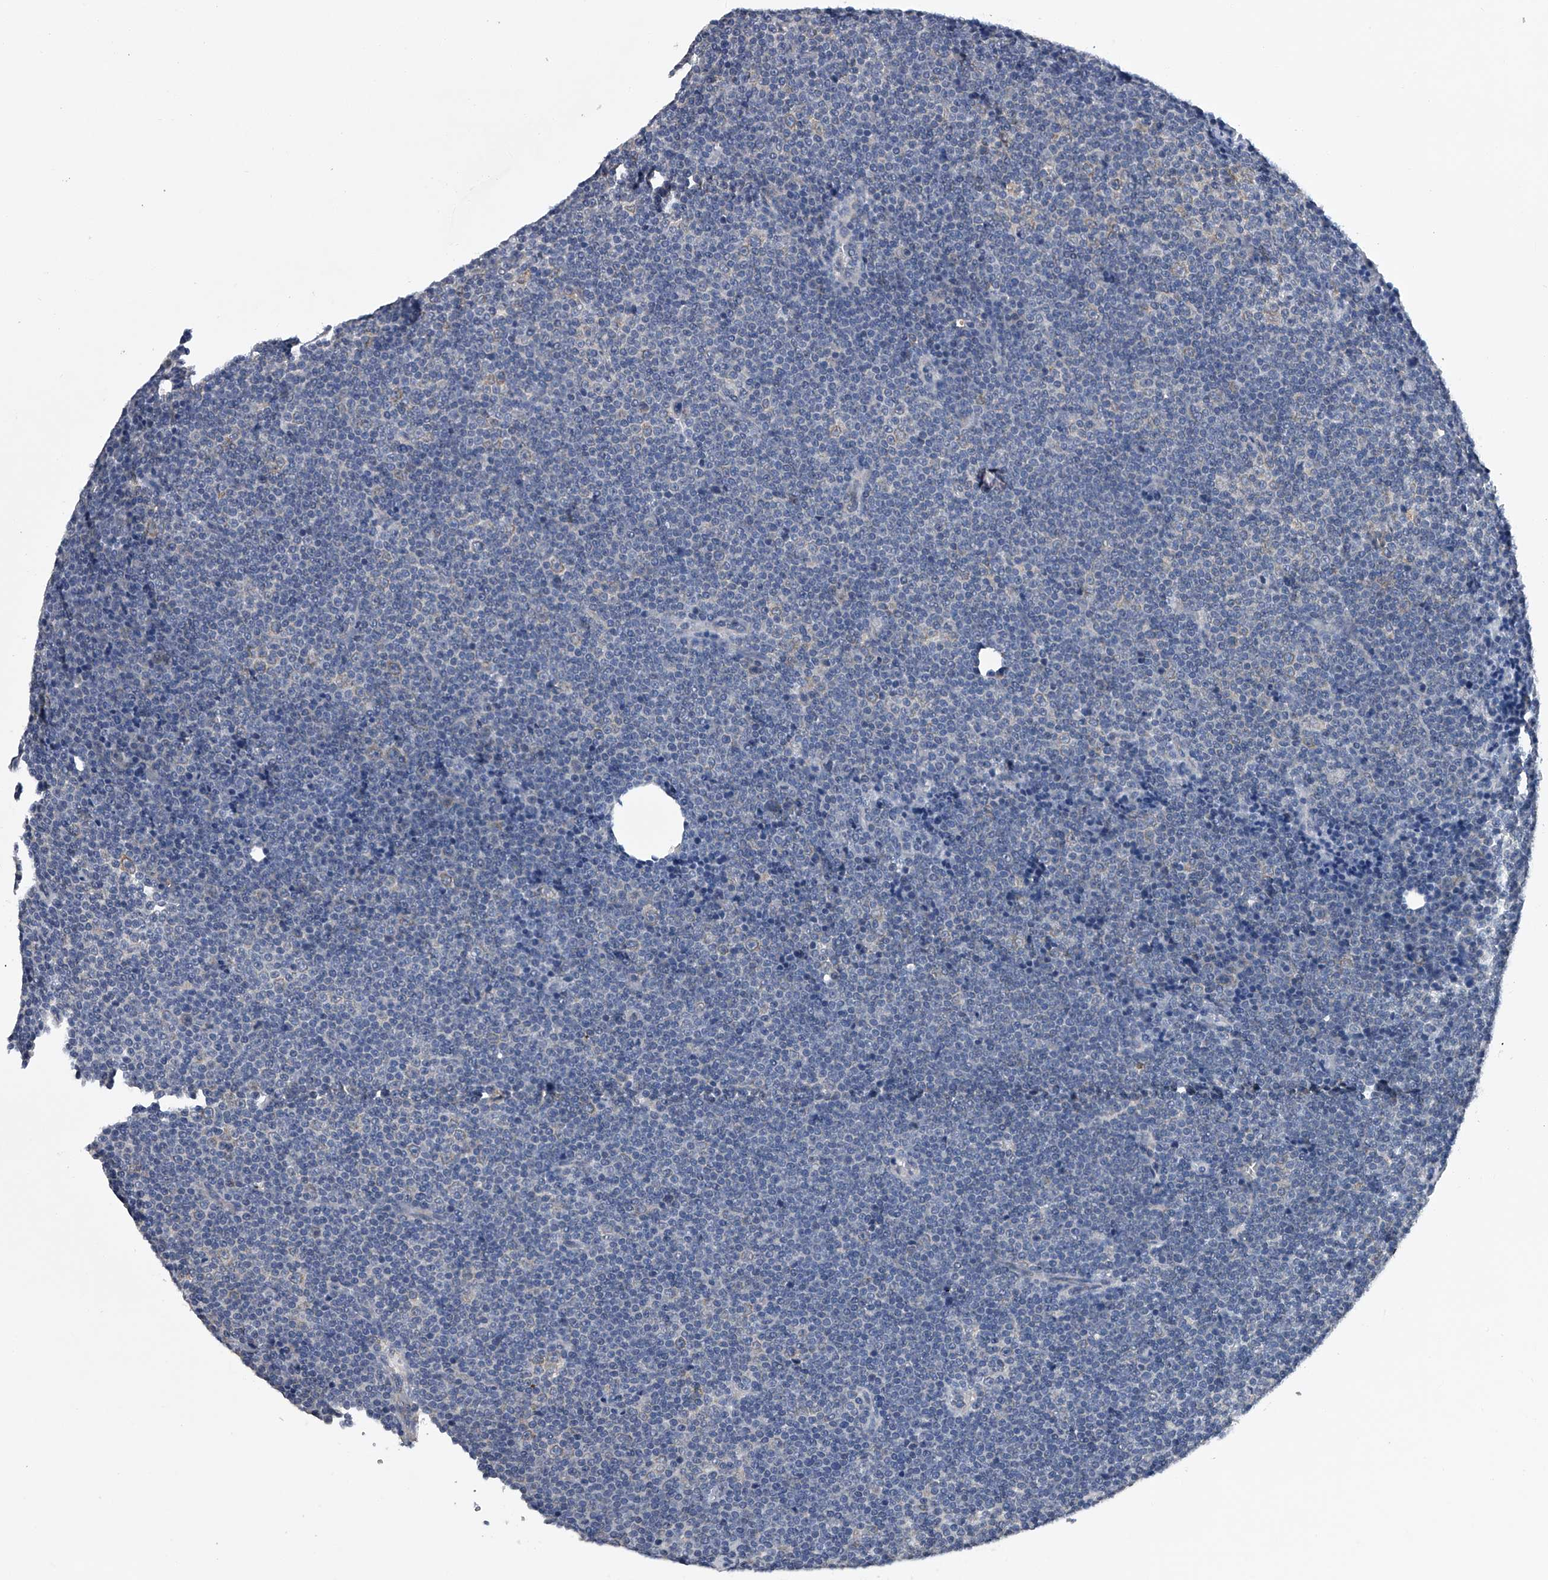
{"staining": {"intensity": "negative", "quantity": "none", "location": "none"}, "tissue": "lymphoma", "cell_type": "Tumor cells", "image_type": "cancer", "snomed": [{"axis": "morphology", "description": "Malignant lymphoma, non-Hodgkin's type, Low grade"}, {"axis": "topography", "description": "Lymph node"}], "caption": "High power microscopy histopathology image of an immunohistochemistry micrograph of lymphoma, revealing no significant positivity in tumor cells.", "gene": "RNF5", "patient": {"sex": "female", "age": 67}}